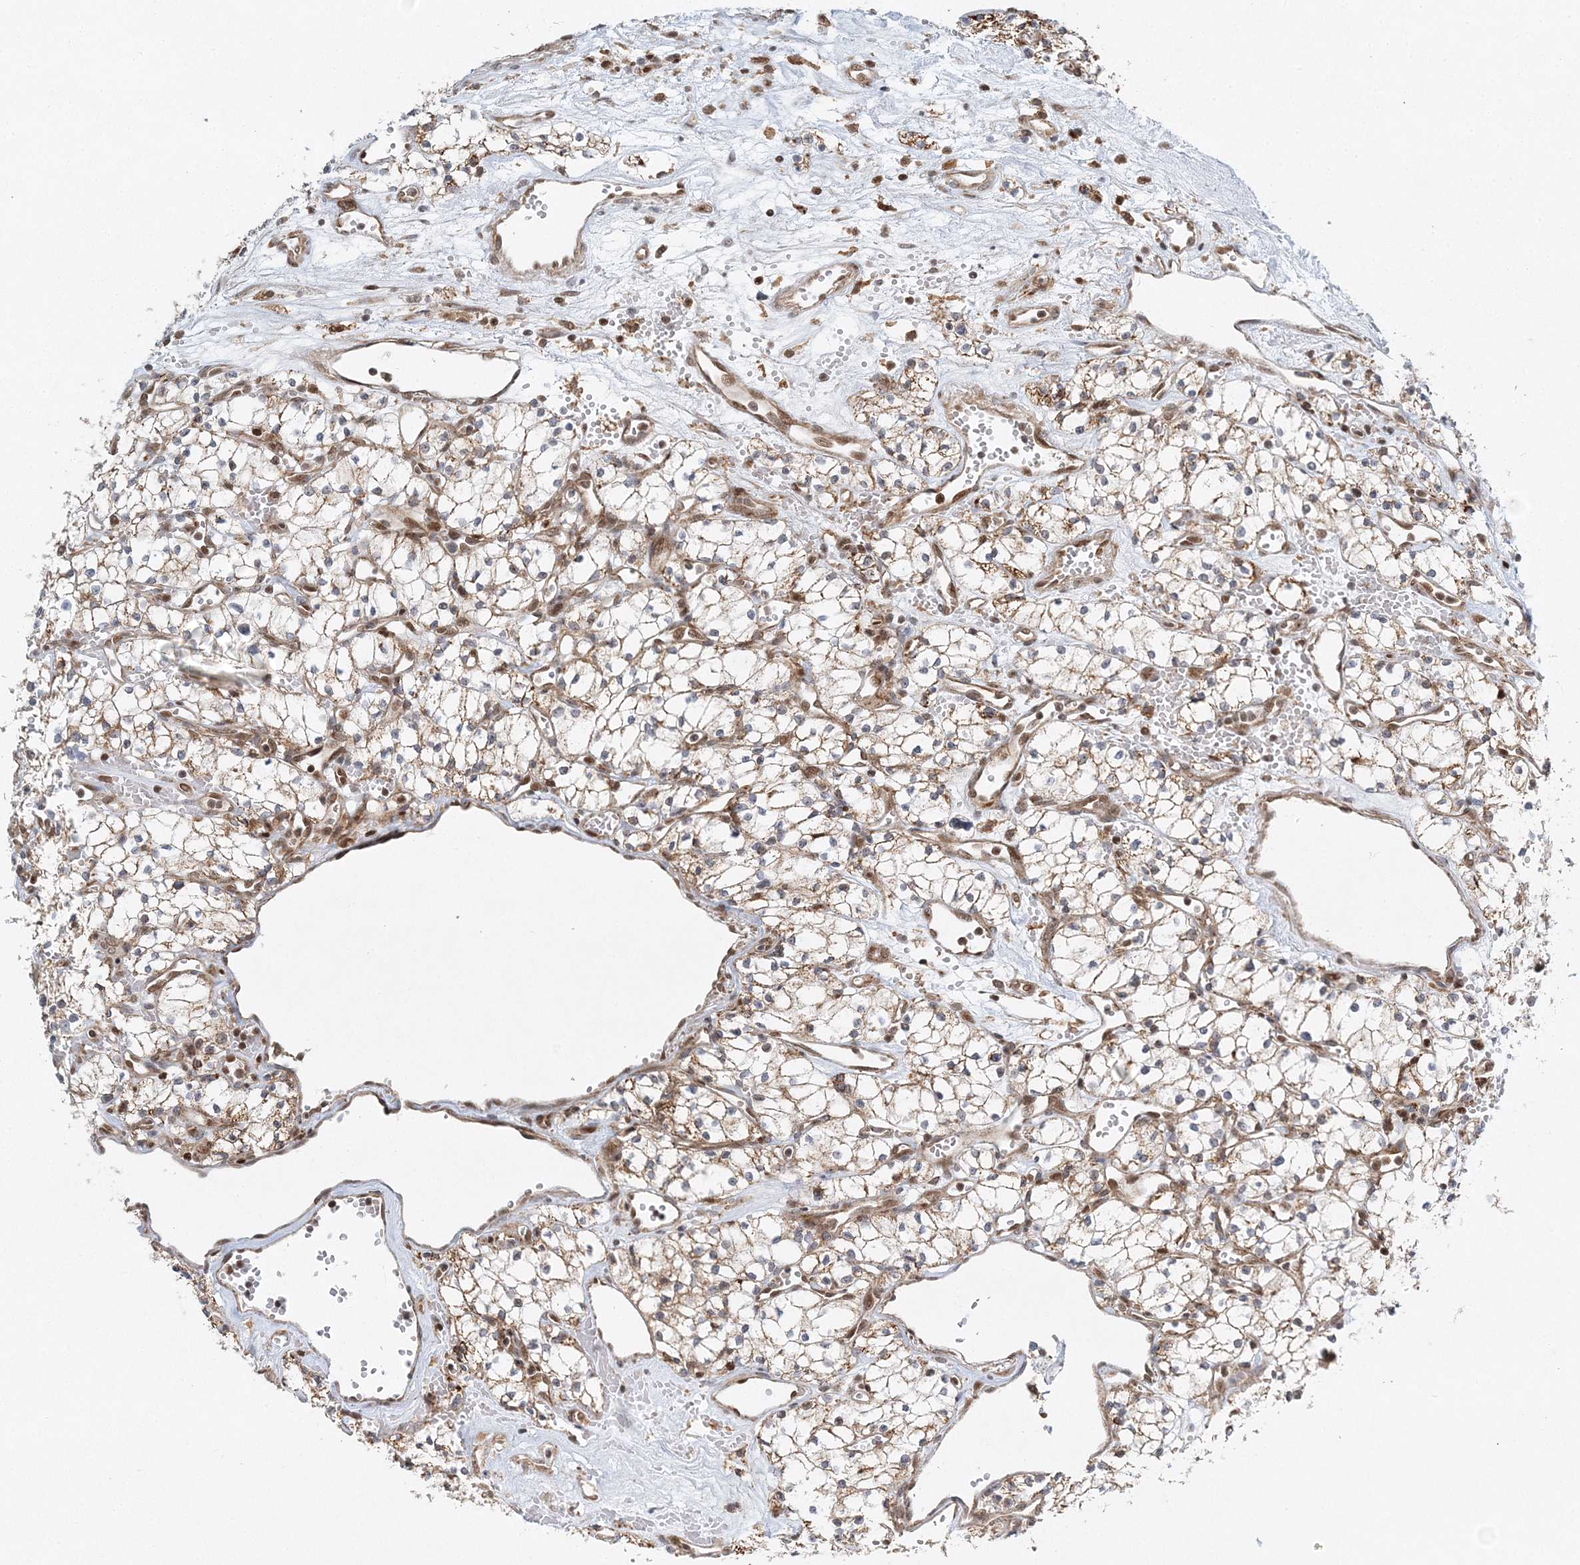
{"staining": {"intensity": "weak", "quantity": "25%-75%", "location": "cytoplasmic/membranous"}, "tissue": "renal cancer", "cell_type": "Tumor cells", "image_type": "cancer", "snomed": [{"axis": "morphology", "description": "Adenocarcinoma, NOS"}, {"axis": "topography", "description": "Kidney"}], "caption": "Tumor cells demonstrate weak cytoplasmic/membranous expression in about 25%-75% of cells in adenocarcinoma (renal). Using DAB (3,3'-diaminobenzidine) (brown) and hematoxylin (blue) stains, captured at high magnification using brightfield microscopy.", "gene": "RAB11FIP2", "patient": {"sex": "male", "age": 59}}